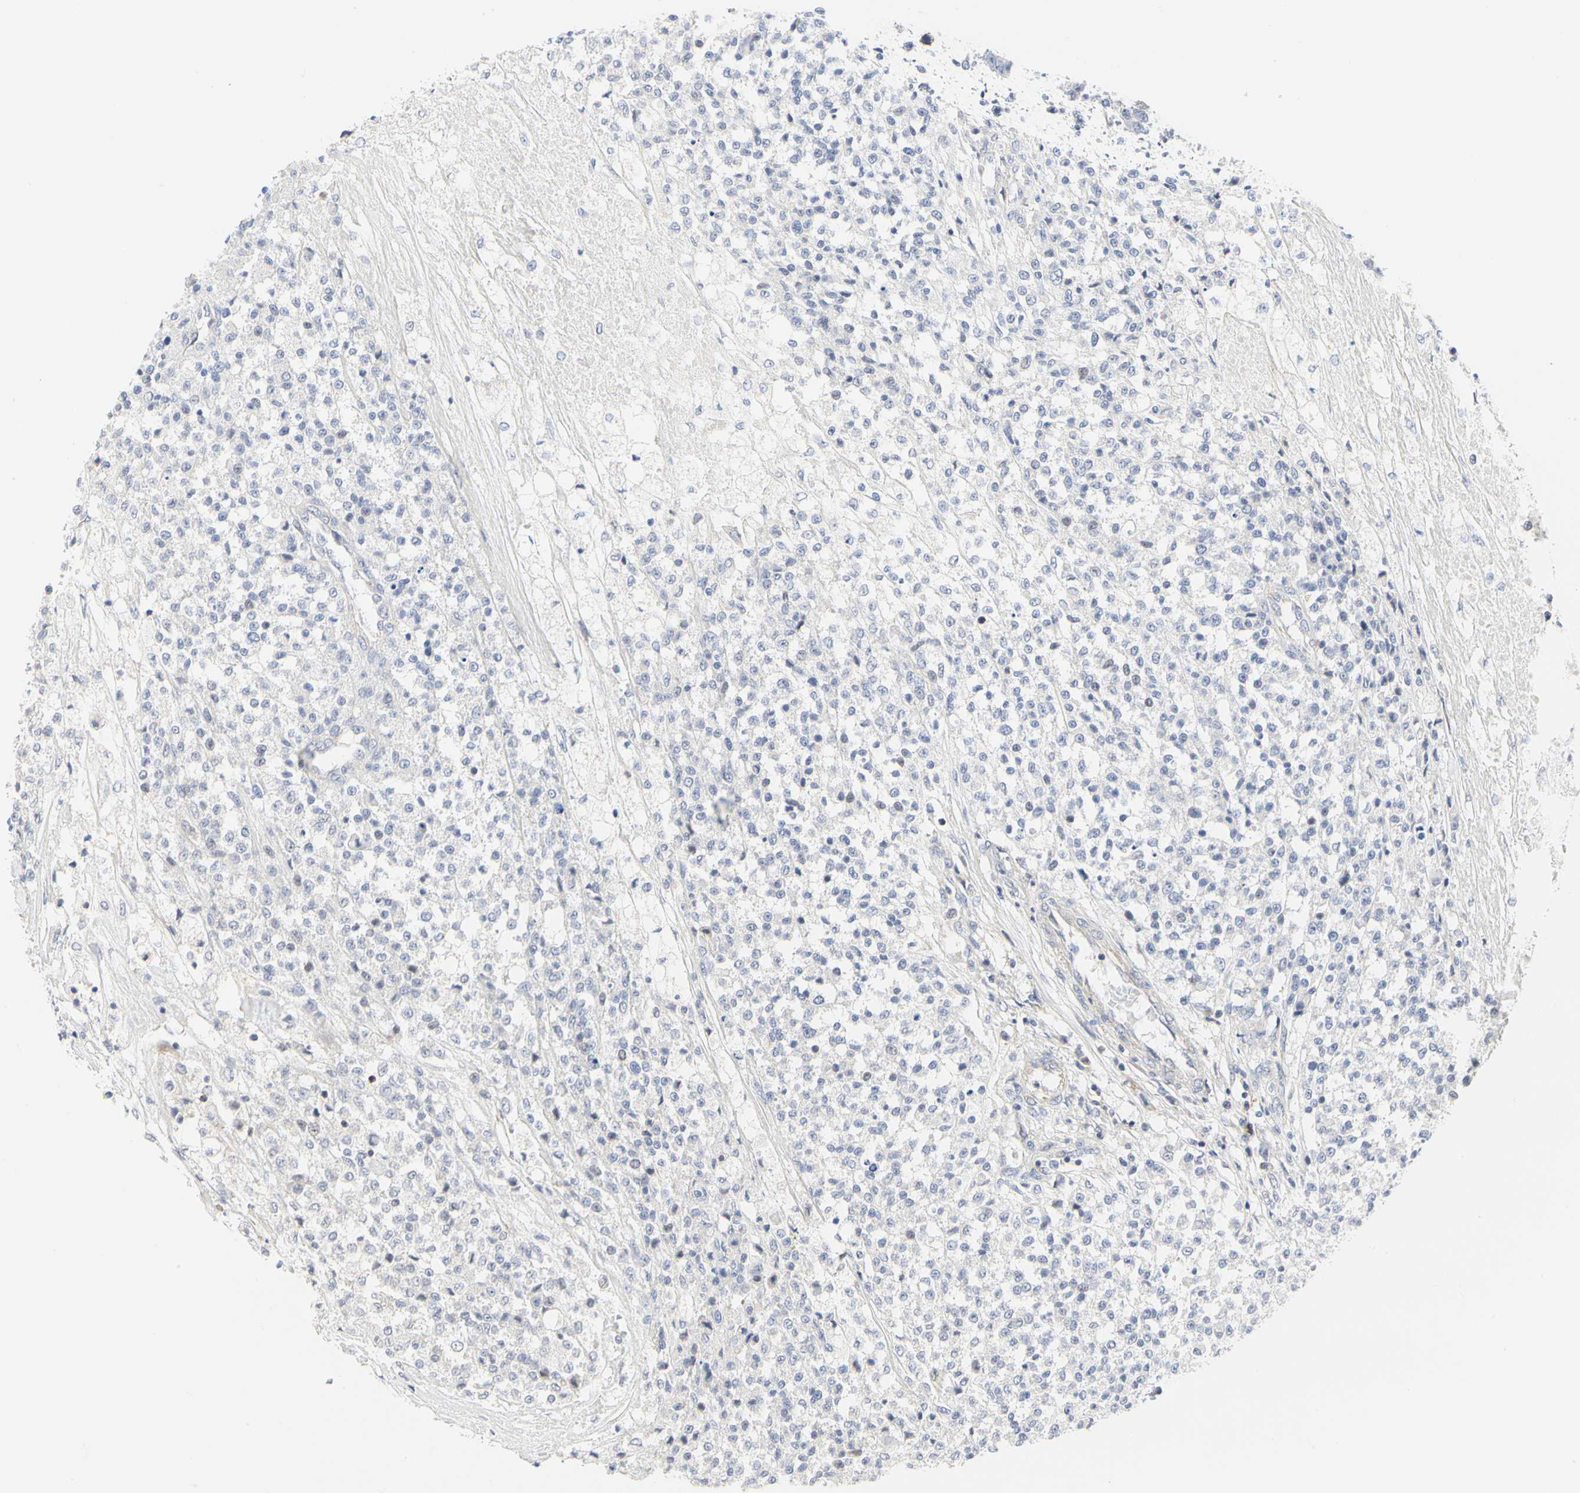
{"staining": {"intensity": "negative", "quantity": "none", "location": "none"}, "tissue": "testis cancer", "cell_type": "Tumor cells", "image_type": "cancer", "snomed": [{"axis": "morphology", "description": "Seminoma, NOS"}, {"axis": "topography", "description": "Testis"}], "caption": "Immunohistochemical staining of human seminoma (testis) exhibits no significant expression in tumor cells.", "gene": "SHANK2", "patient": {"sex": "male", "age": 59}}